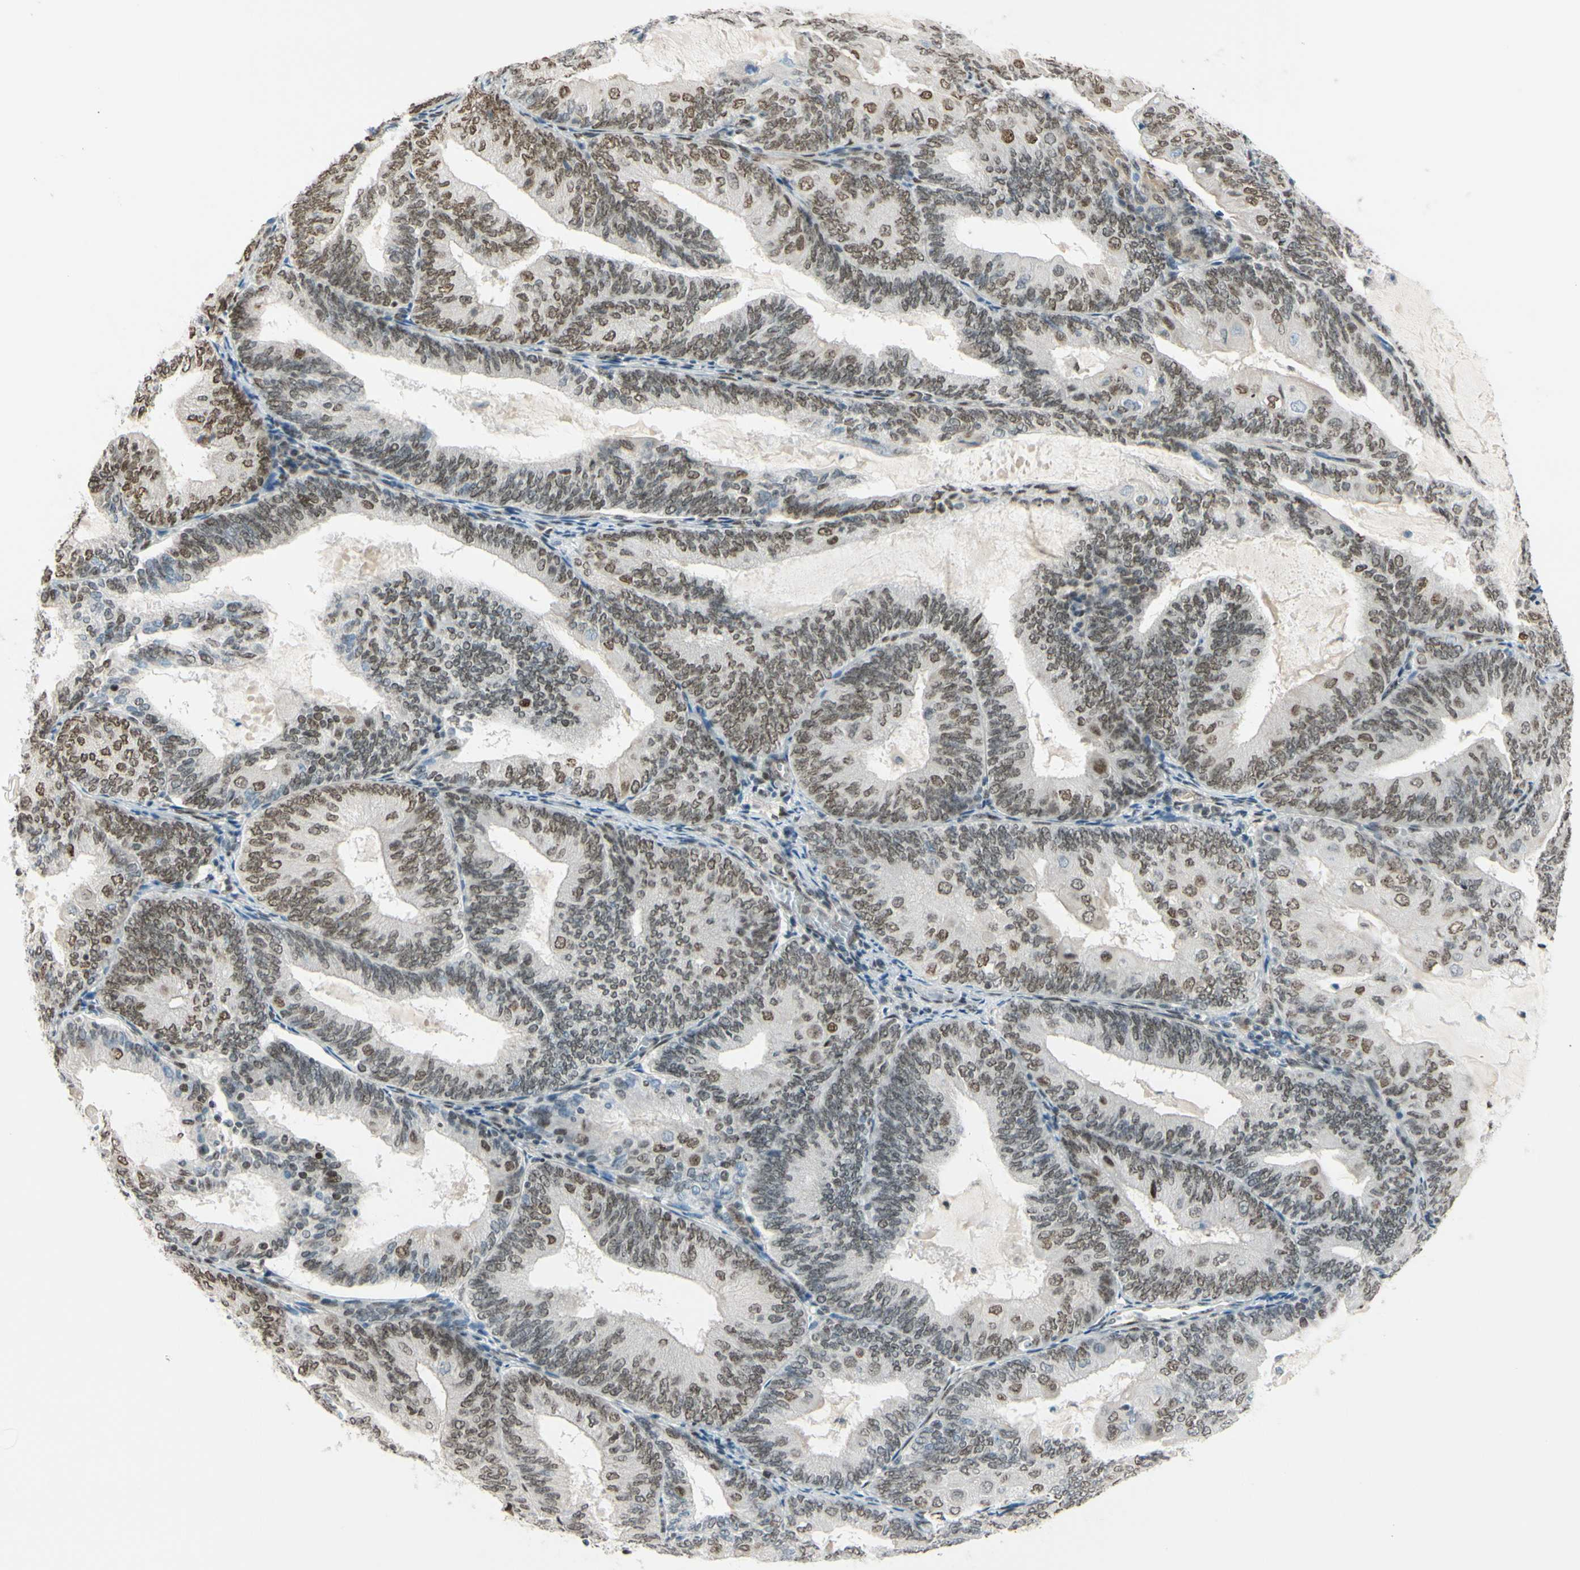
{"staining": {"intensity": "weak", "quantity": ">75%", "location": "nuclear"}, "tissue": "endometrial cancer", "cell_type": "Tumor cells", "image_type": "cancer", "snomed": [{"axis": "morphology", "description": "Adenocarcinoma, NOS"}, {"axis": "topography", "description": "Endometrium"}], "caption": "Endometrial cancer (adenocarcinoma) stained for a protein displays weak nuclear positivity in tumor cells.", "gene": "SUFU", "patient": {"sex": "female", "age": 81}}